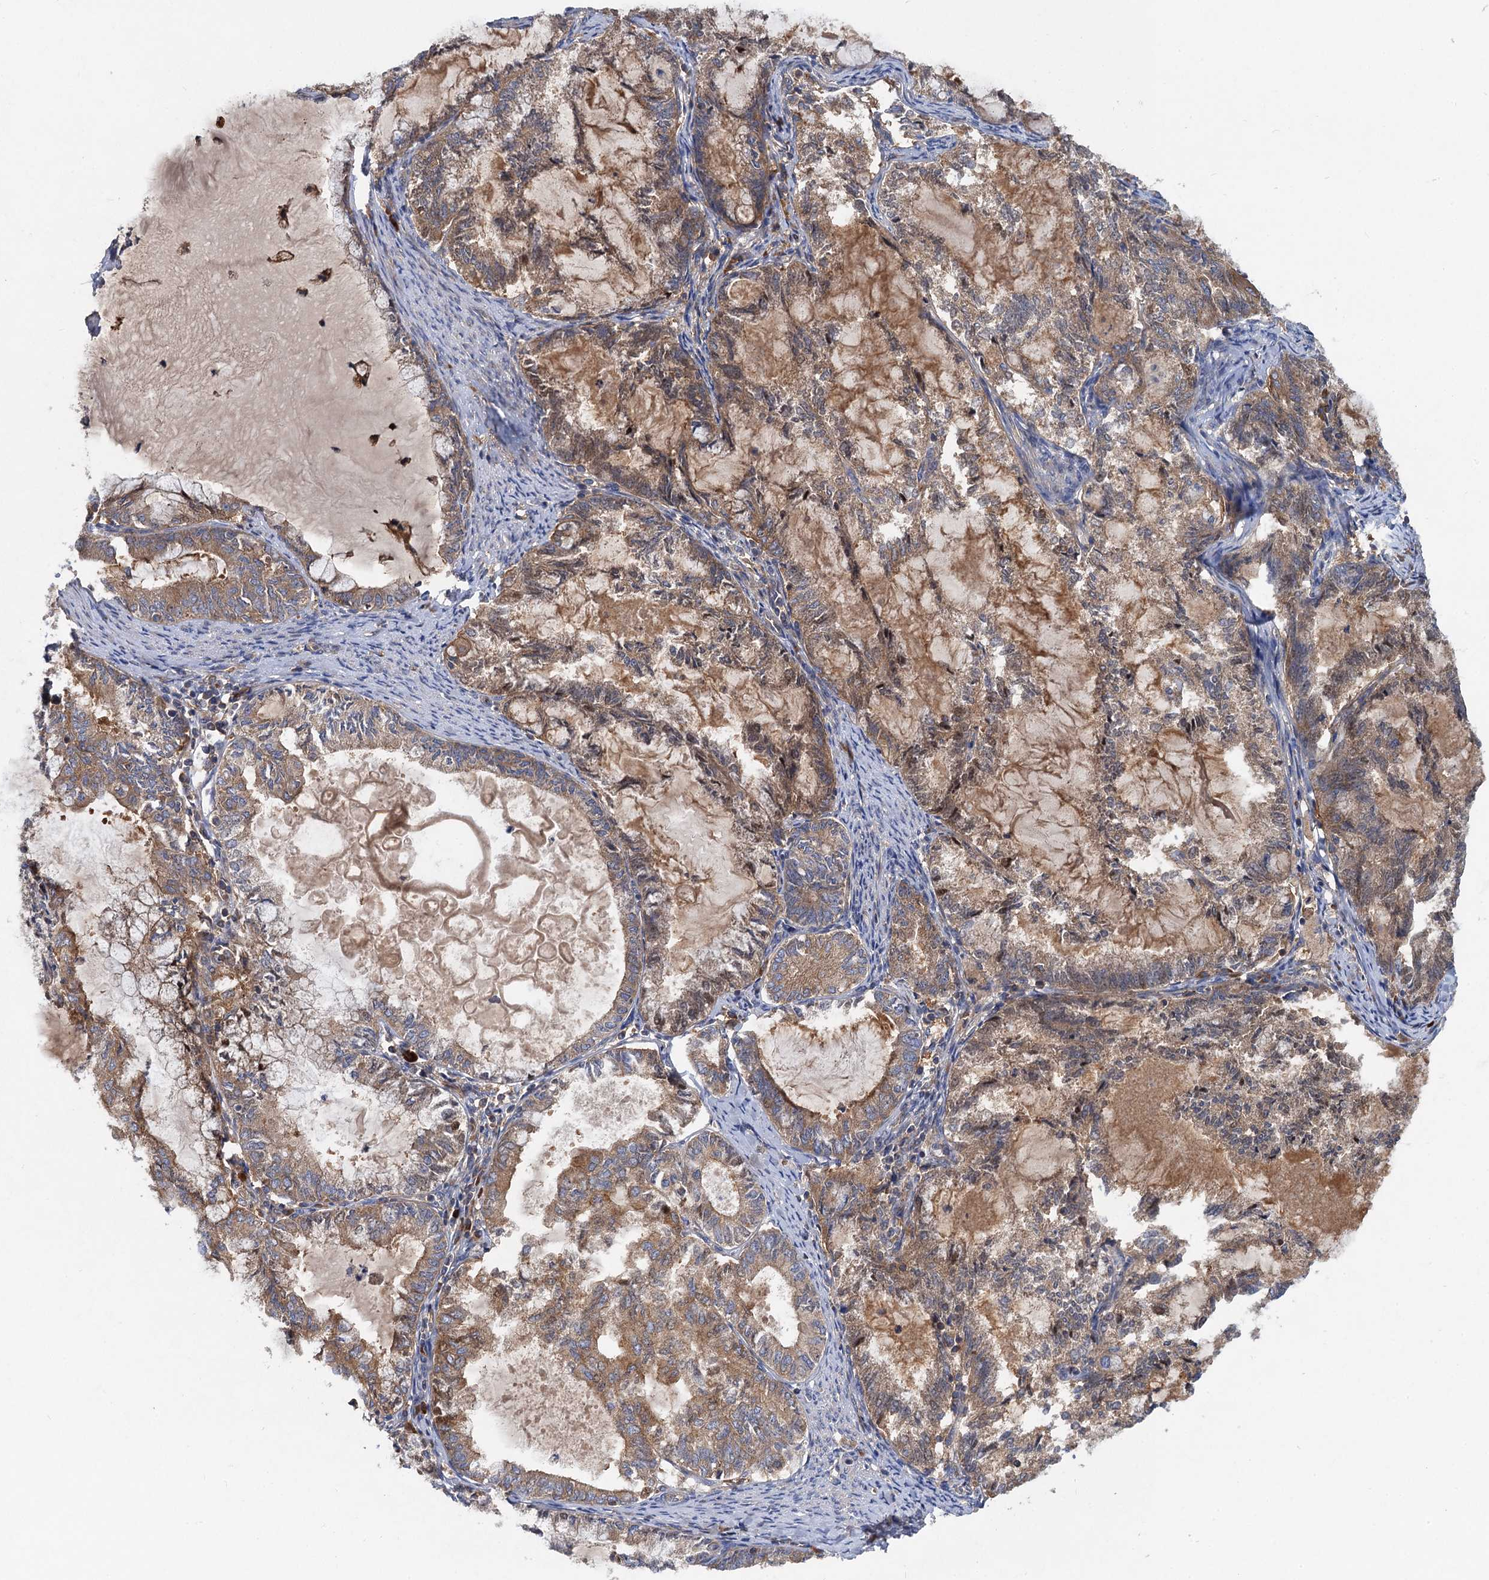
{"staining": {"intensity": "moderate", "quantity": ">75%", "location": "cytoplasmic/membranous"}, "tissue": "endometrial cancer", "cell_type": "Tumor cells", "image_type": "cancer", "snomed": [{"axis": "morphology", "description": "Adenocarcinoma, NOS"}, {"axis": "topography", "description": "Endometrium"}], "caption": "Endometrial cancer (adenocarcinoma) stained with a brown dye displays moderate cytoplasmic/membranous positive staining in about >75% of tumor cells.", "gene": "ALKBH7", "patient": {"sex": "female", "age": 86}}